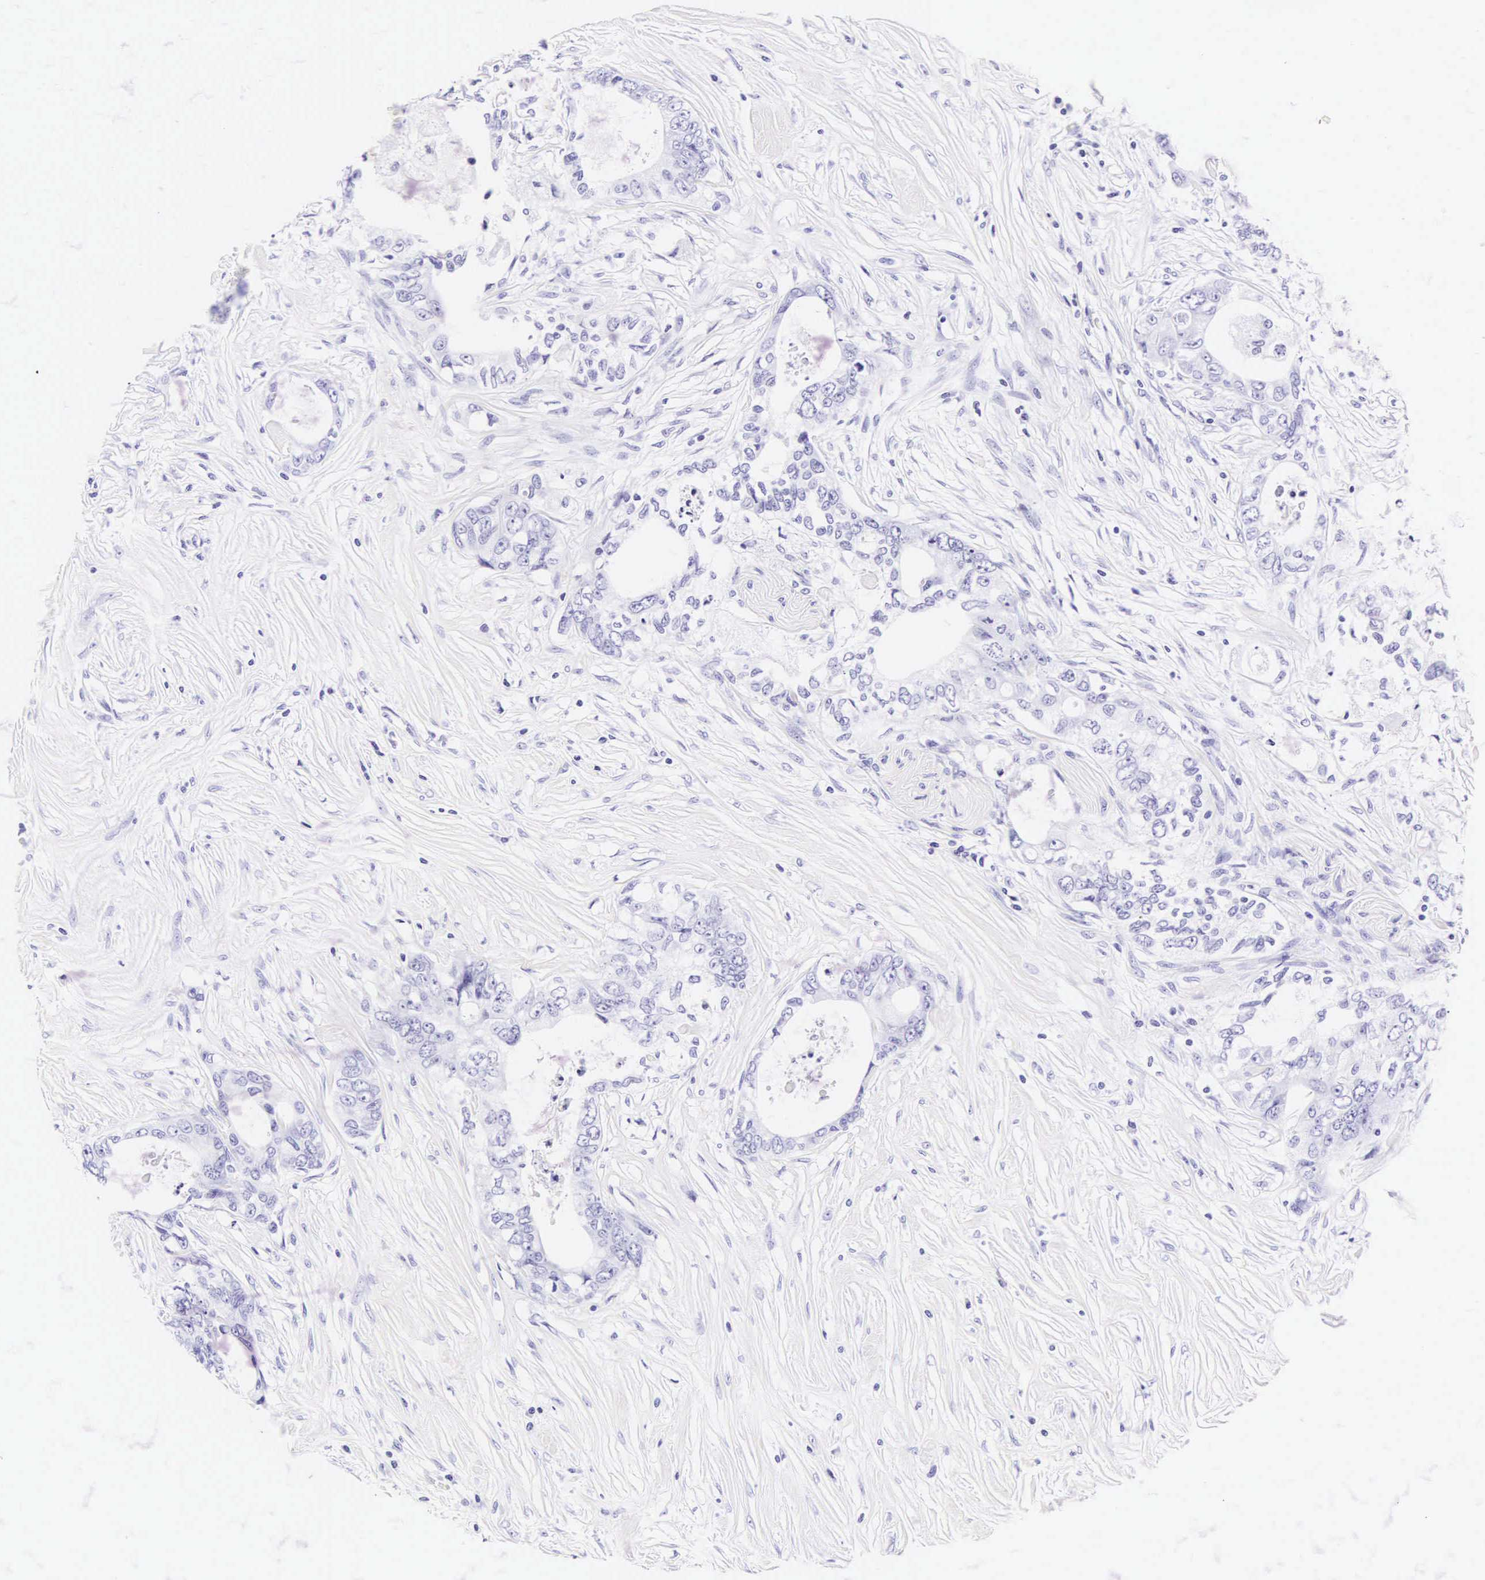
{"staining": {"intensity": "negative", "quantity": "none", "location": "none"}, "tissue": "colorectal cancer", "cell_type": "Tumor cells", "image_type": "cancer", "snomed": [{"axis": "morphology", "description": "Adenocarcinoma, NOS"}, {"axis": "topography", "description": "Rectum"}], "caption": "Immunohistochemistry of colorectal cancer (adenocarcinoma) shows no expression in tumor cells.", "gene": "CD1A", "patient": {"sex": "female", "age": 57}}